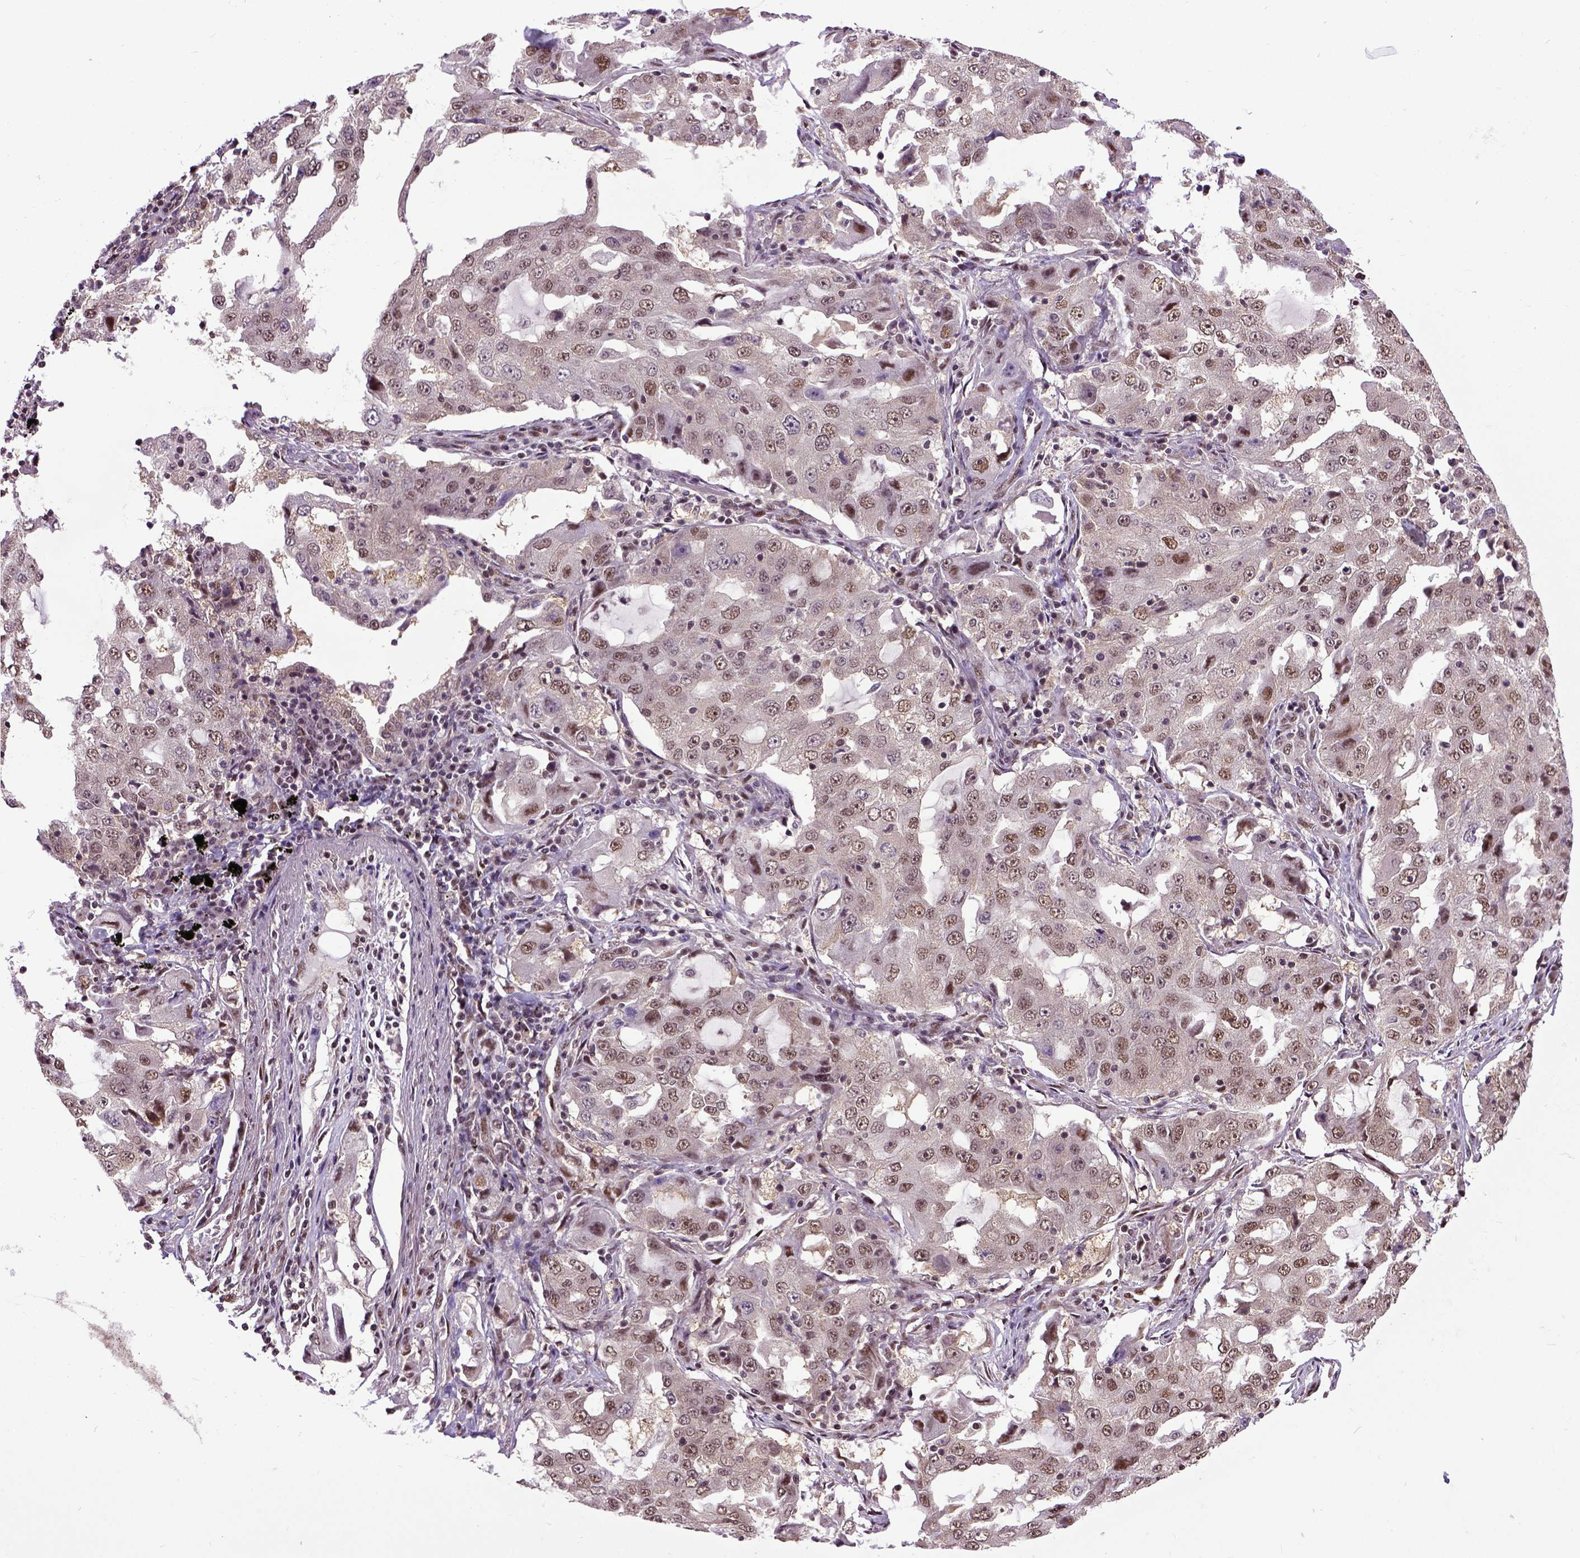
{"staining": {"intensity": "moderate", "quantity": ">75%", "location": "nuclear"}, "tissue": "lung cancer", "cell_type": "Tumor cells", "image_type": "cancer", "snomed": [{"axis": "morphology", "description": "Adenocarcinoma, NOS"}, {"axis": "topography", "description": "Lung"}], "caption": "An image of lung cancer (adenocarcinoma) stained for a protein displays moderate nuclear brown staining in tumor cells.", "gene": "UBA3", "patient": {"sex": "female", "age": 61}}